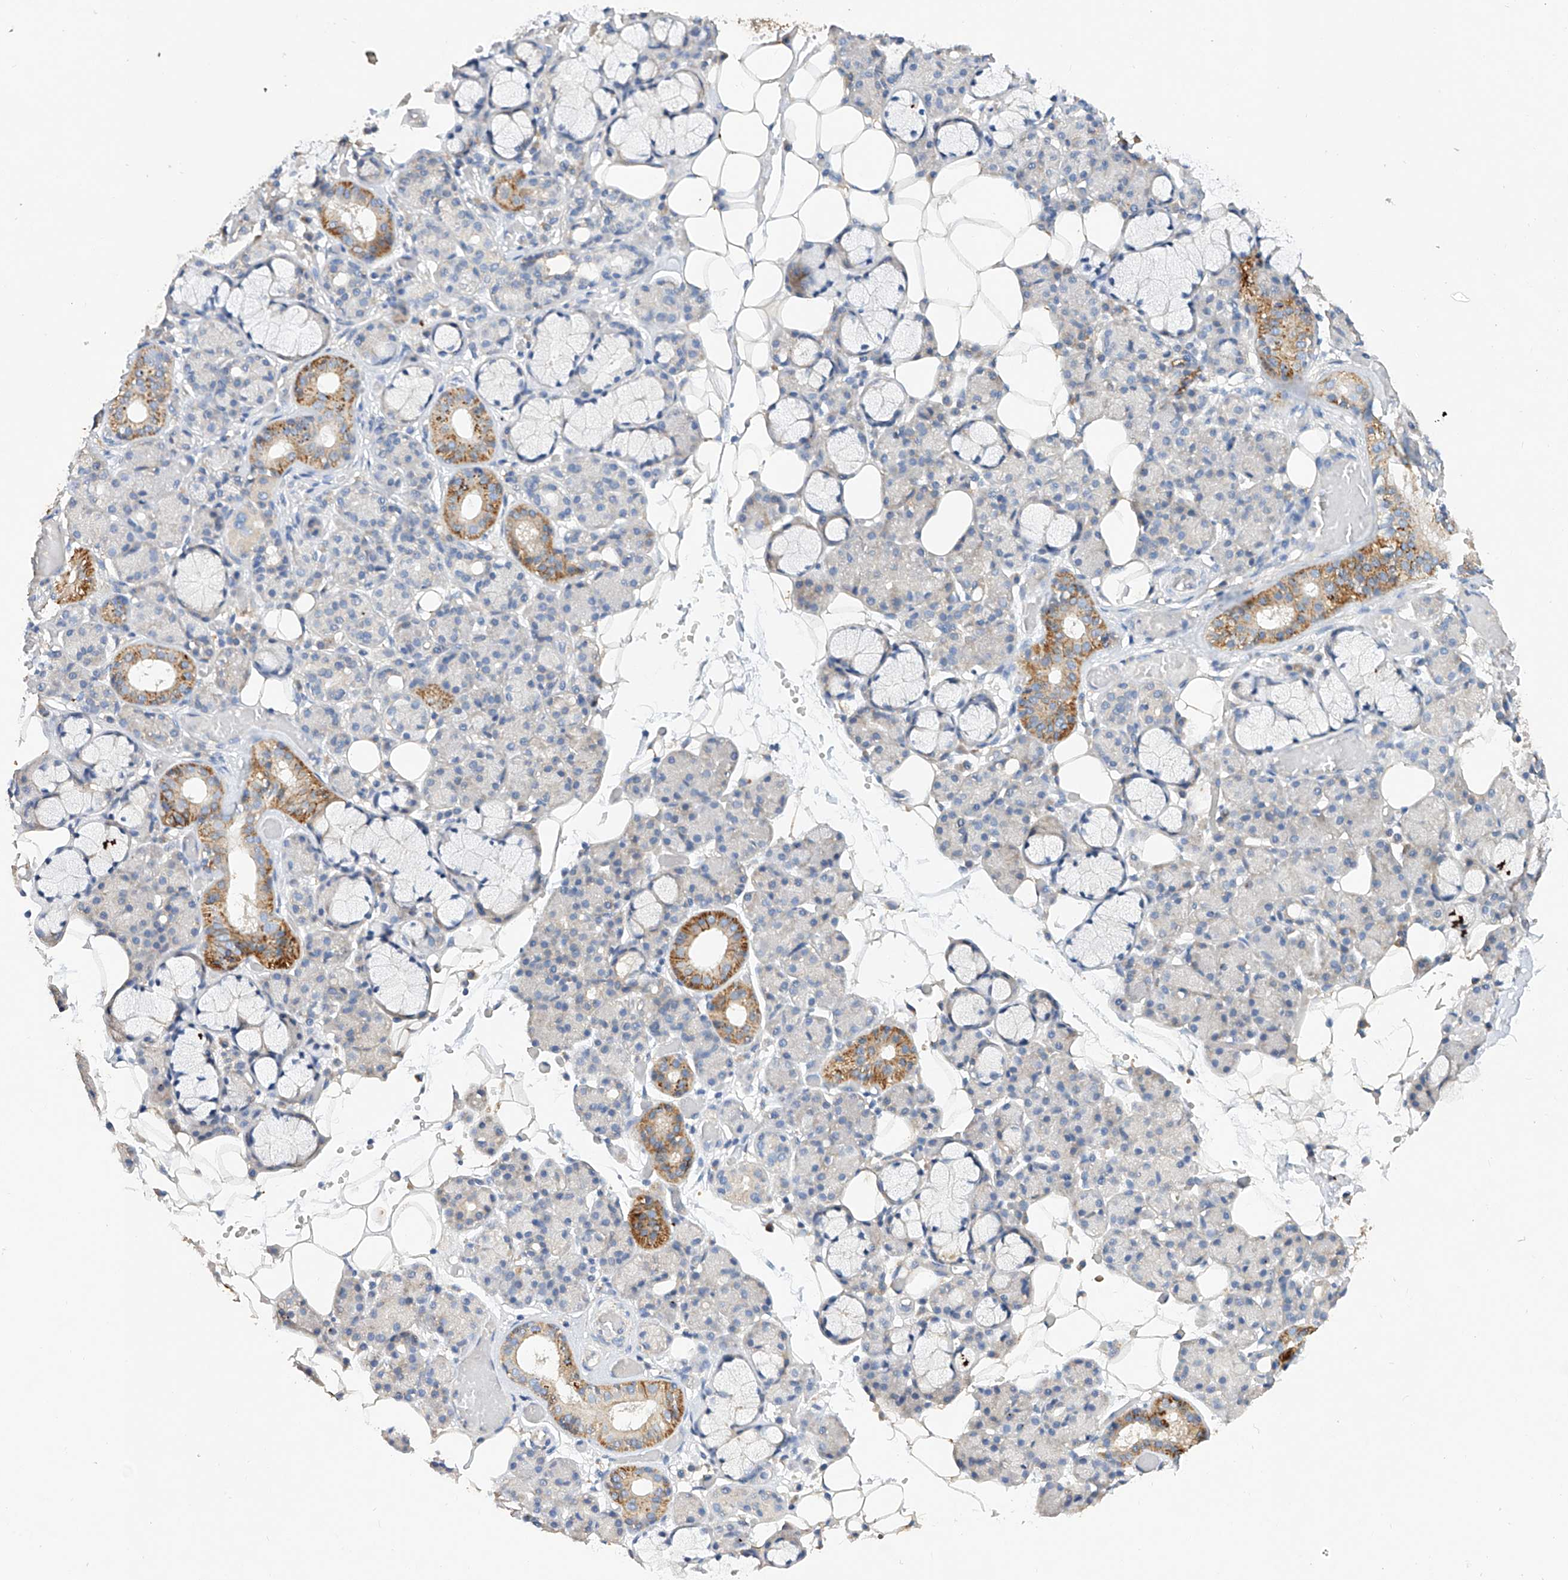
{"staining": {"intensity": "moderate", "quantity": "<25%", "location": "cytoplasmic/membranous"}, "tissue": "salivary gland", "cell_type": "Glandular cells", "image_type": "normal", "snomed": [{"axis": "morphology", "description": "Normal tissue, NOS"}, {"axis": "topography", "description": "Salivary gland"}], "caption": "There is low levels of moderate cytoplasmic/membranous positivity in glandular cells of benign salivary gland, as demonstrated by immunohistochemical staining (brown color).", "gene": "AMD1", "patient": {"sex": "male", "age": 63}}